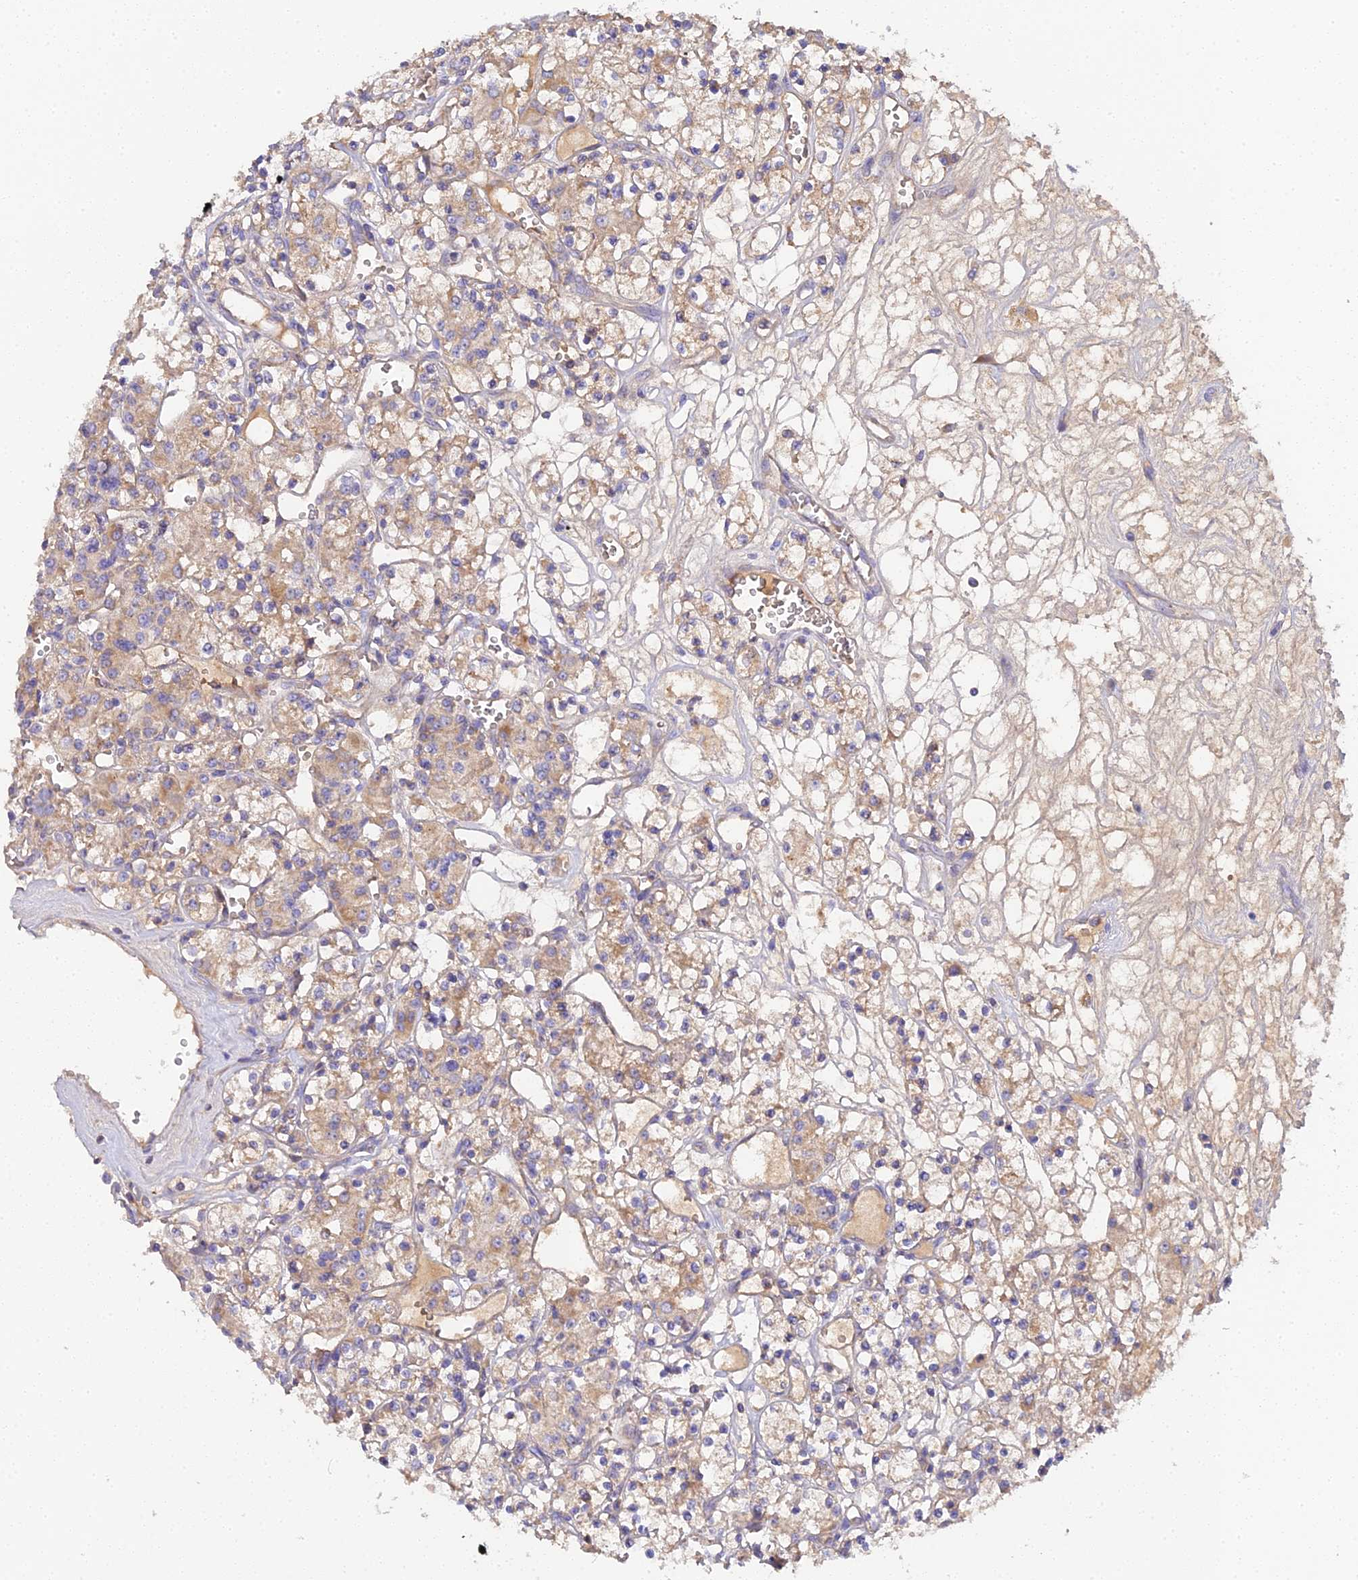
{"staining": {"intensity": "moderate", "quantity": "25%-75%", "location": "cytoplasmic/membranous"}, "tissue": "renal cancer", "cell_type": "Tumor cells", "image_type": "cancer", "snomed": [{"axis": "morphology", "description": "Adenocarcinoma, NOS"}, {"axis": "topography", "description": "Kidney"}], "caption": "DAB (3,3'-diaminobenzidine) immunohistochemical staining of human renal cancer reveals moderate cytoplasmic/membranous protein expression in approximately 25%-75% of tumor cells.", "gene": "SCX", "patient": {"sex": "female", "age": 59}}